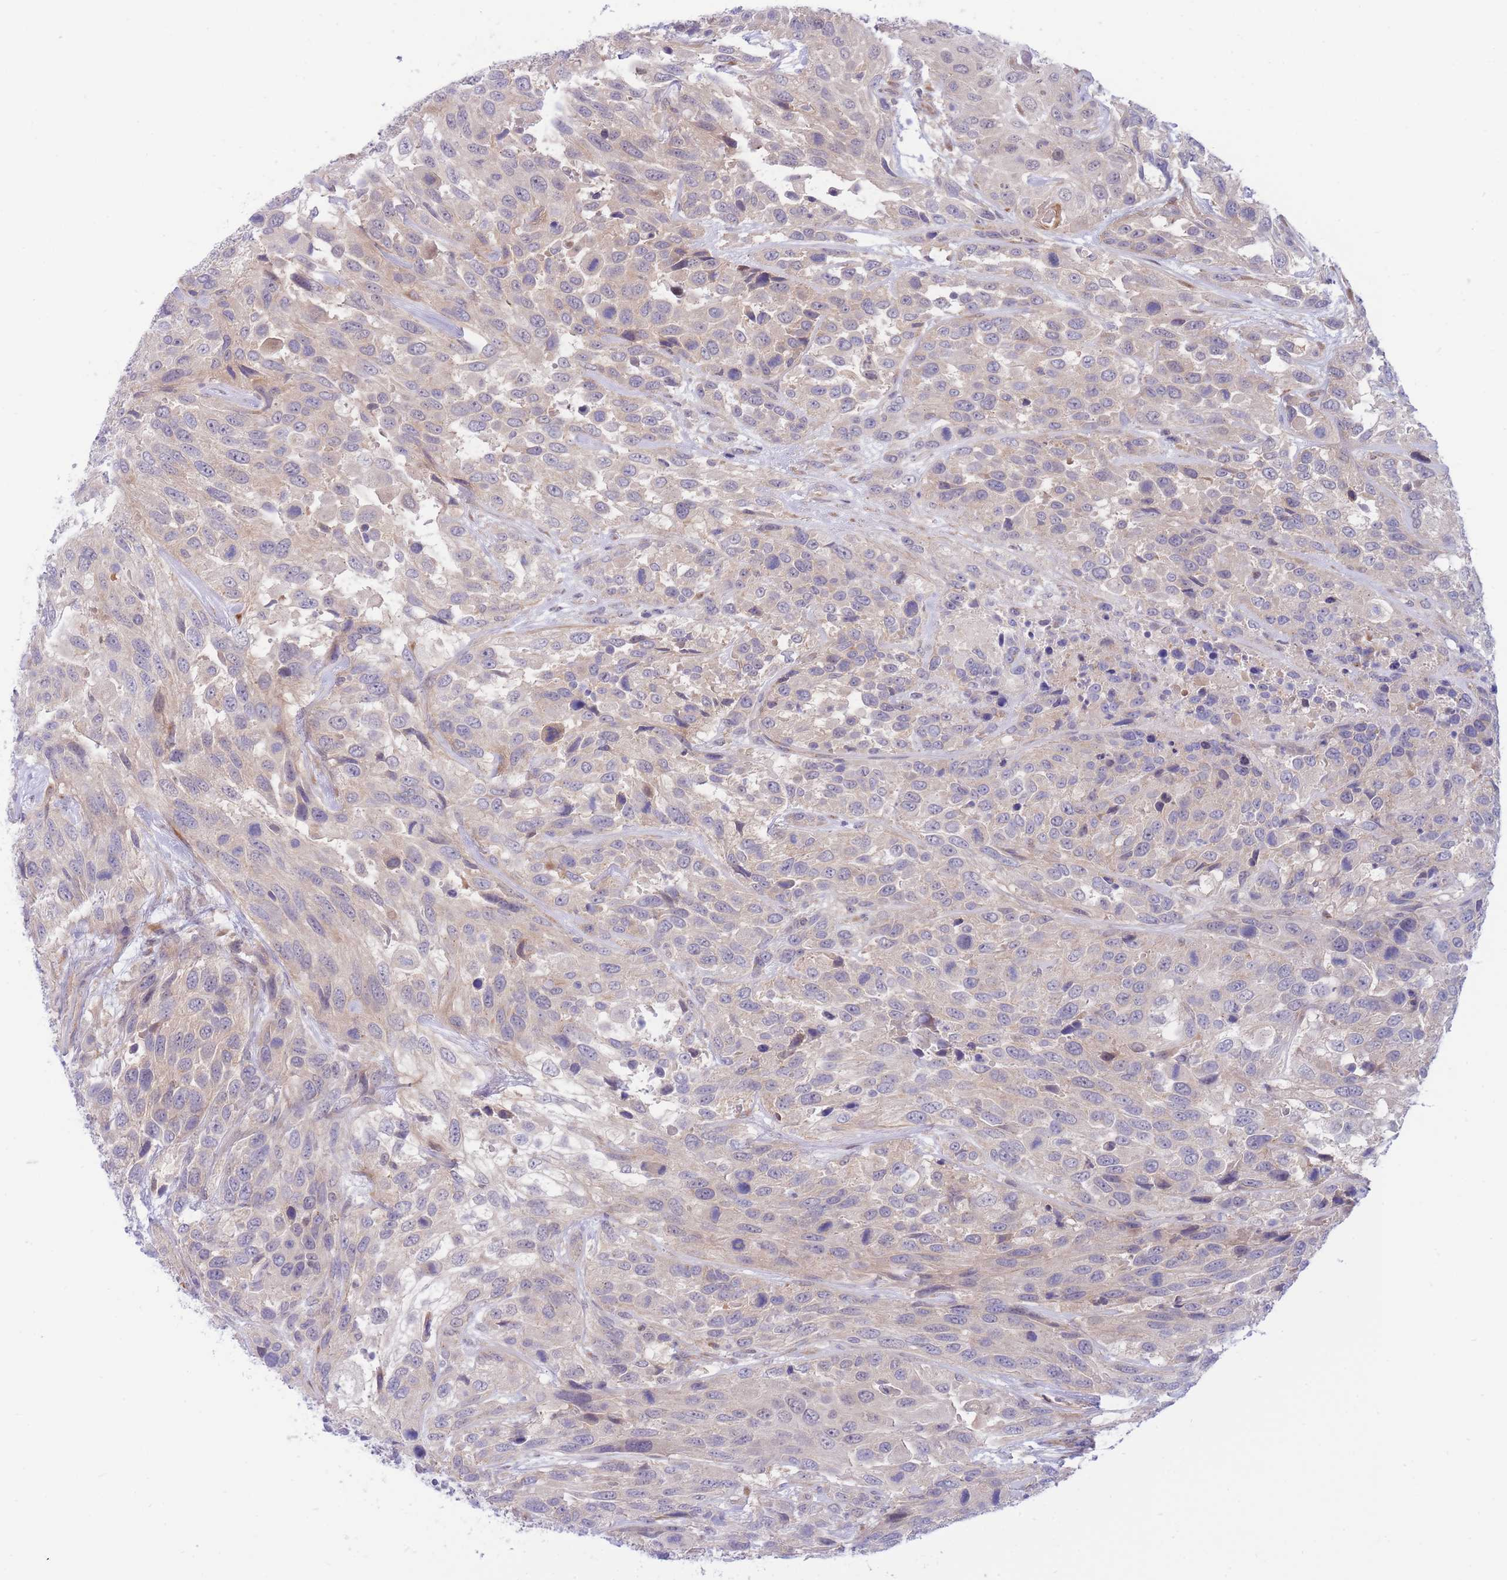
{"staining": {"intensity": "negative", "quantity": "none", "location": "none"}, "tissue": "urothelial cancer", "cell_type": "Tumor cells", "image_type": "cancer", "snomed": [{"axis": "morphology", "description": "Urothelial carcinoma, High grade"}, {"axis": "topography", "description": "Urinary bladder"}], "caption": "Immunohistochemistry of urothelial cancer displays no expression in tumor cells.", "gene": "APOL4", "patient": {"sex": "female", "age": 70}}